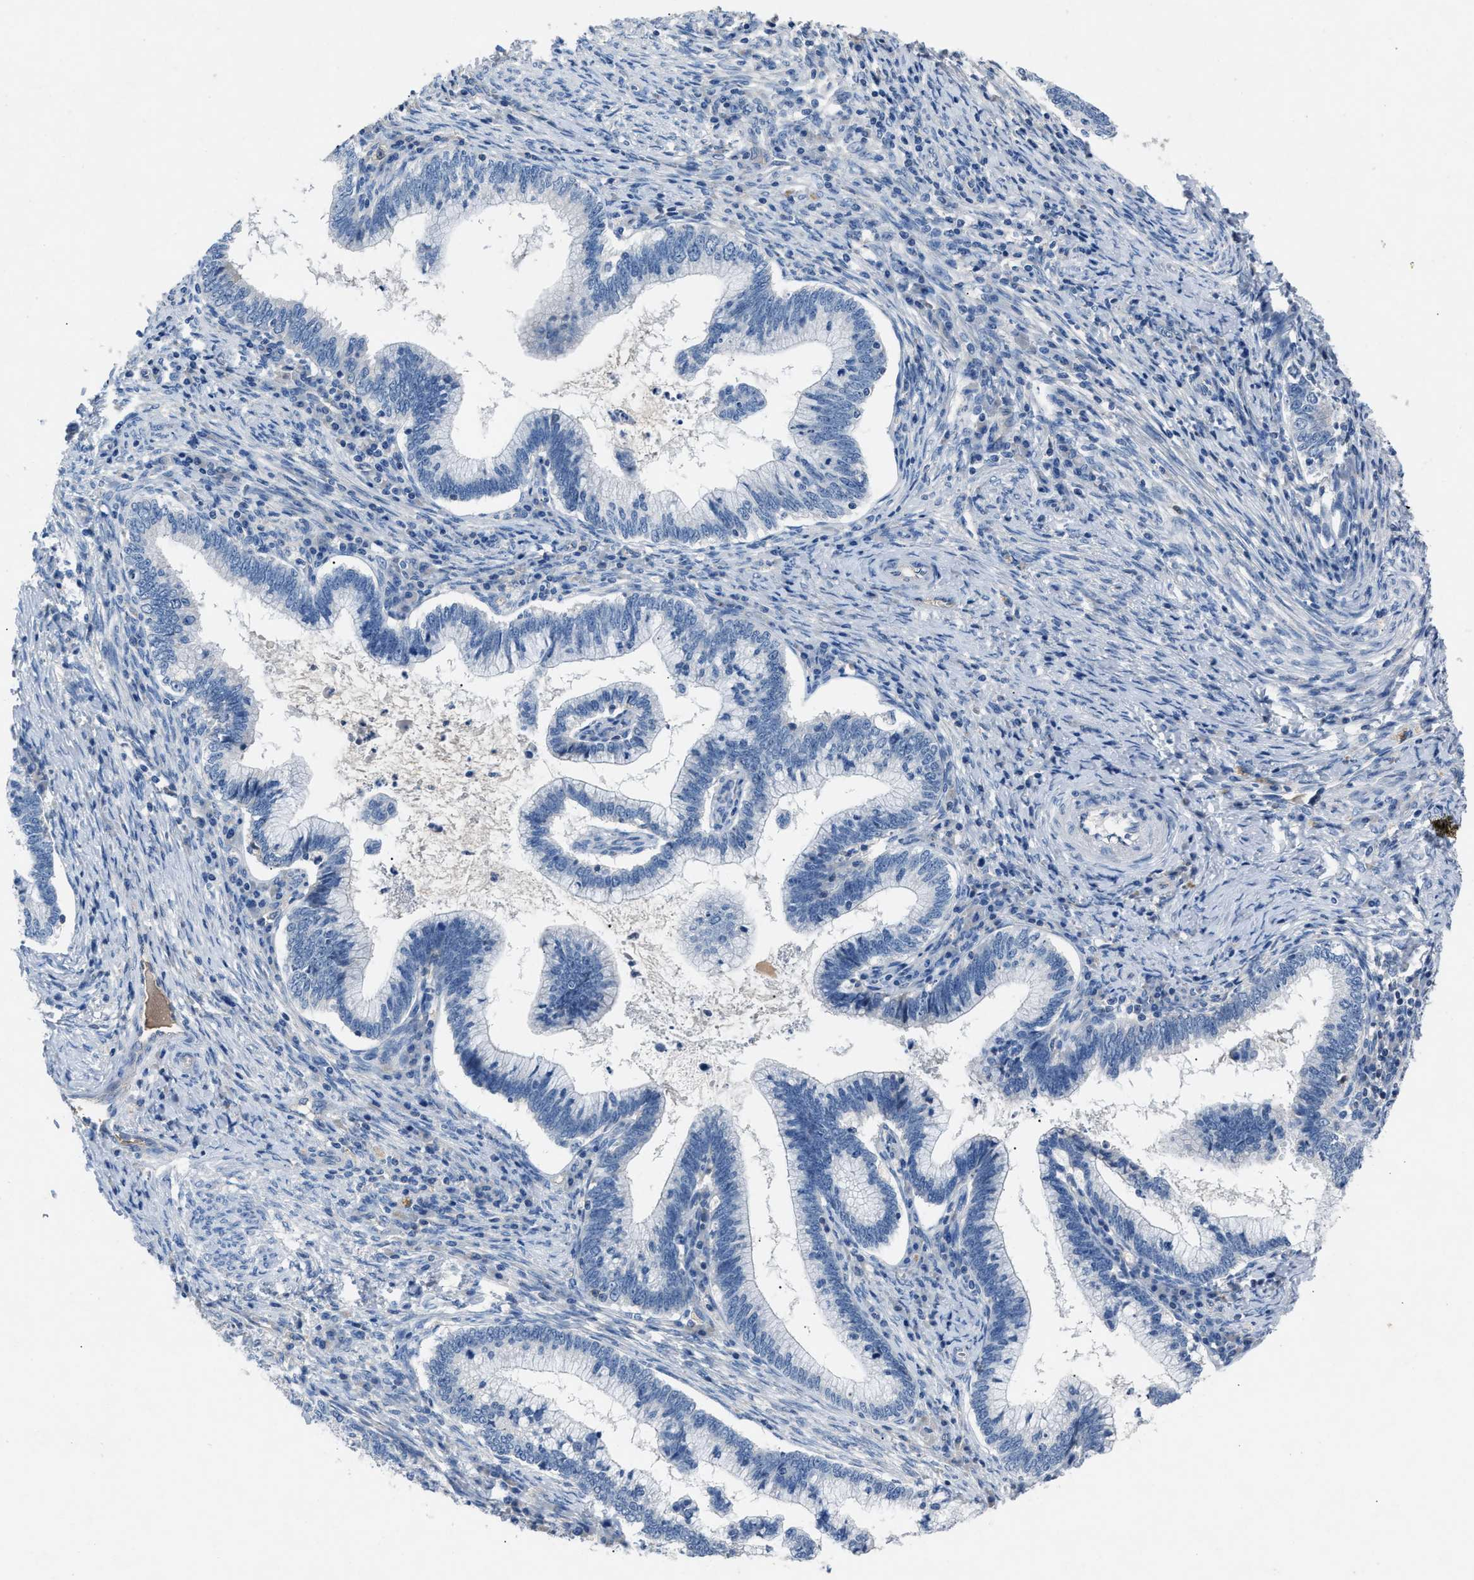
{"staining": {"intensity": "negative", "quantity": "none", "location": "none"}, "tissue": "cervical cancer", "cell_type": "Tumor cells", "image_type": "cancer", "snomed": [{"axis": "morphology", "description": "Adenocarcinoma, NOS"}, {"axis": "topography", "description": "Cervix"}], "caption": "IHC of cervical cancer shows no expression in tumor cells. (DAB IHC with hematoxylin counter stain).", "gene": "DNAAF5", "patient": {"sex": "female", "age": 36}}